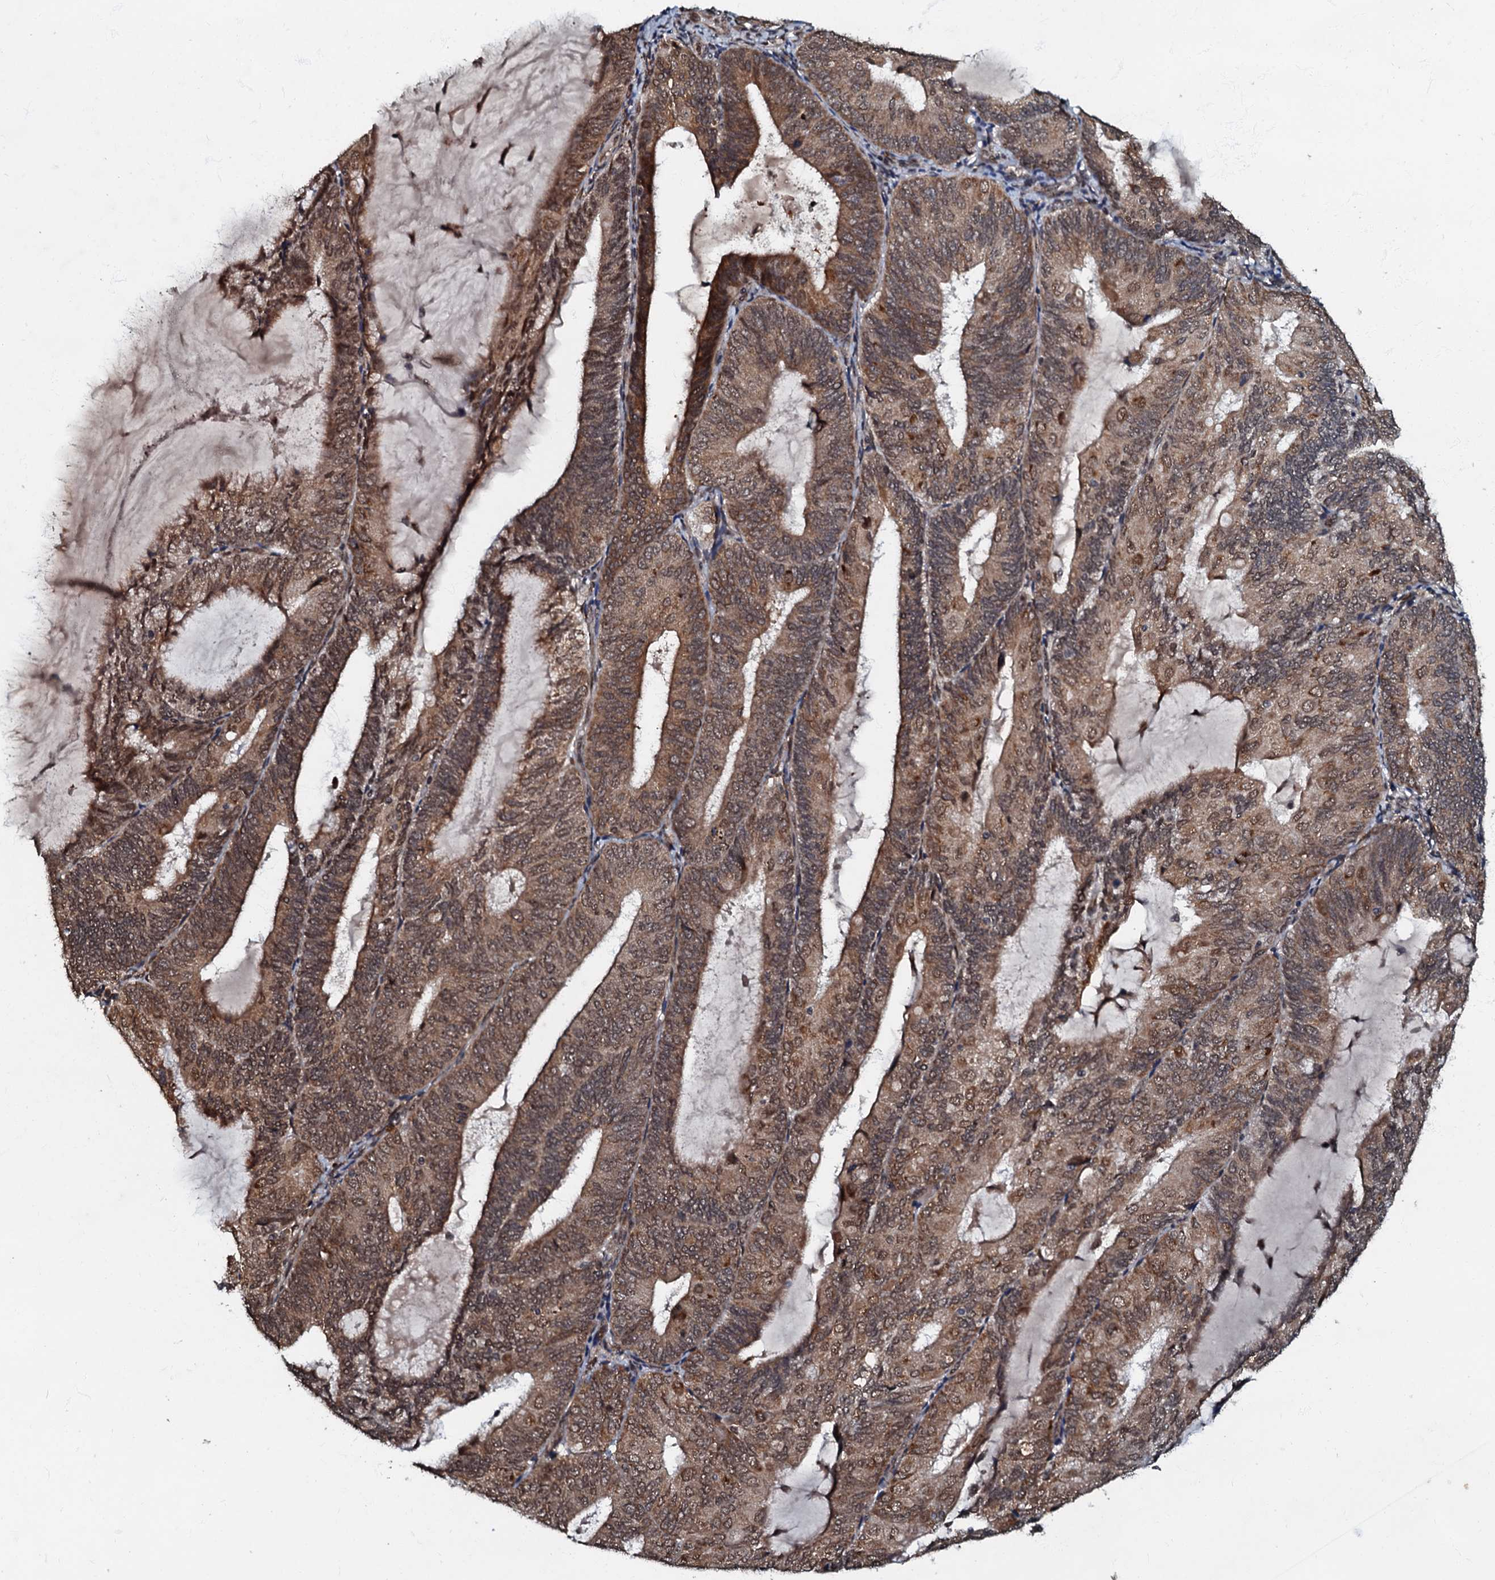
{"staining": {"intensity": "moderate", "quantity": ">75%", "location": "cytoplasmic/membranous,nuclear"}, "tissue": "endometrial cancer", "cell_type": "Tumor cells", "image_type": "cancer", "snomed": [{"axis": "morphology", "description": "Adenocarcinoma, NOS"}, {"axis": "topography", "description": "Endometrium"}], "caption": "Tumor cells show medium levels of moderate cytoplasmic/membranous and nuclear expression in approximately >75% of cells in endometrial cancer. (DAB (3,3'-diaminobenzidine) IHC, brown staining for protein, blue staining for nuclei).", "gene": "C18orf32", "patient": {"sex": "female", "age": 81}}